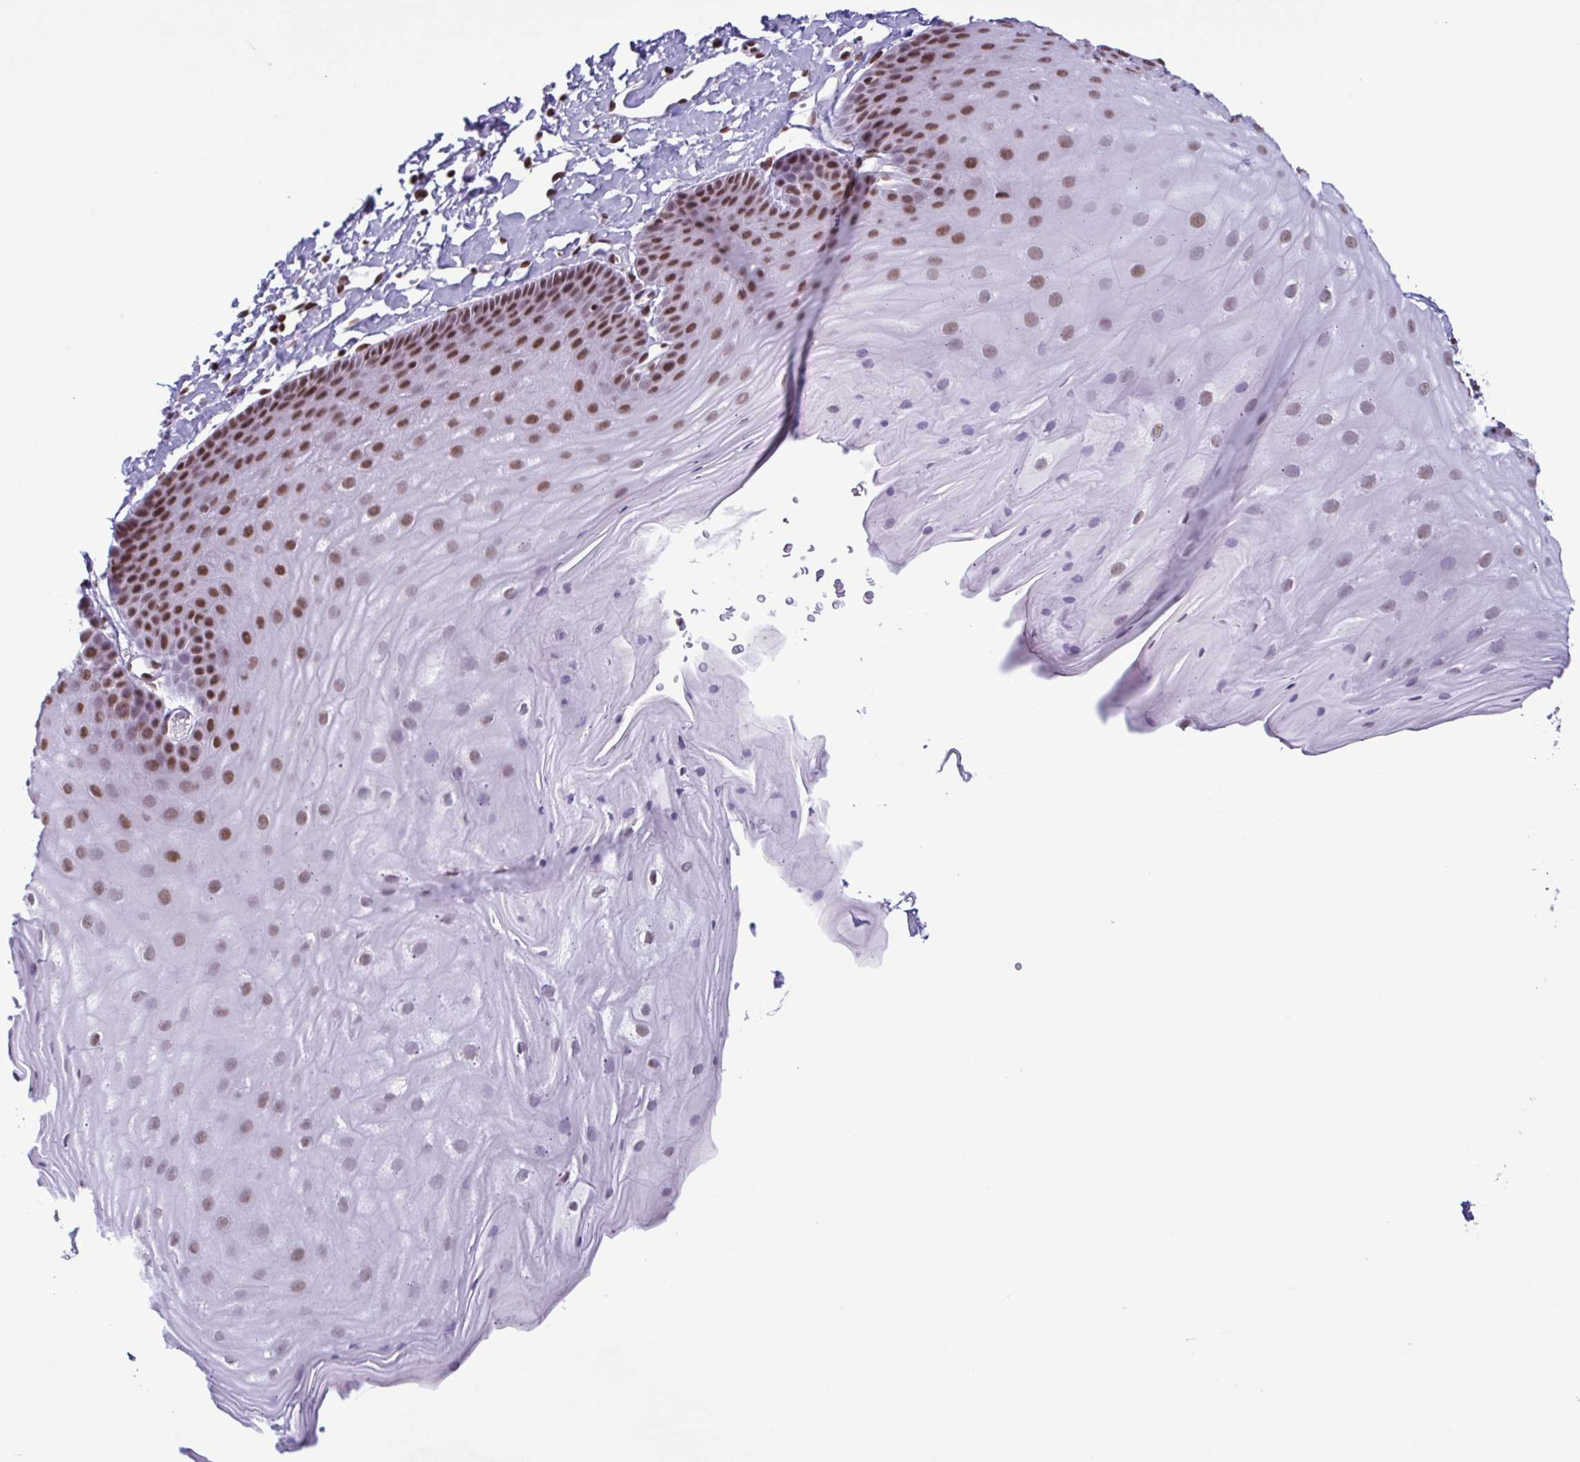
{"staining": {"intensity": "moderate", "quantity": "25%-75%", "location": "nuclear"}, "tissue": "skin", "cell_type": "Epidermal cells", "image_type": "normal", "snomed": [{"axis": "morphology", "description": "Normal tissue, NOS"}, {"axis": "topography", "description": "Anal"}], "caption": "Immunohistochemical staining of normal skin displays medium levels of moderate nuclear positivity in about 25%-75% of epidermal cells.", "gene": "TIMM21", "patient": {"sex": "male", "age": 53}}